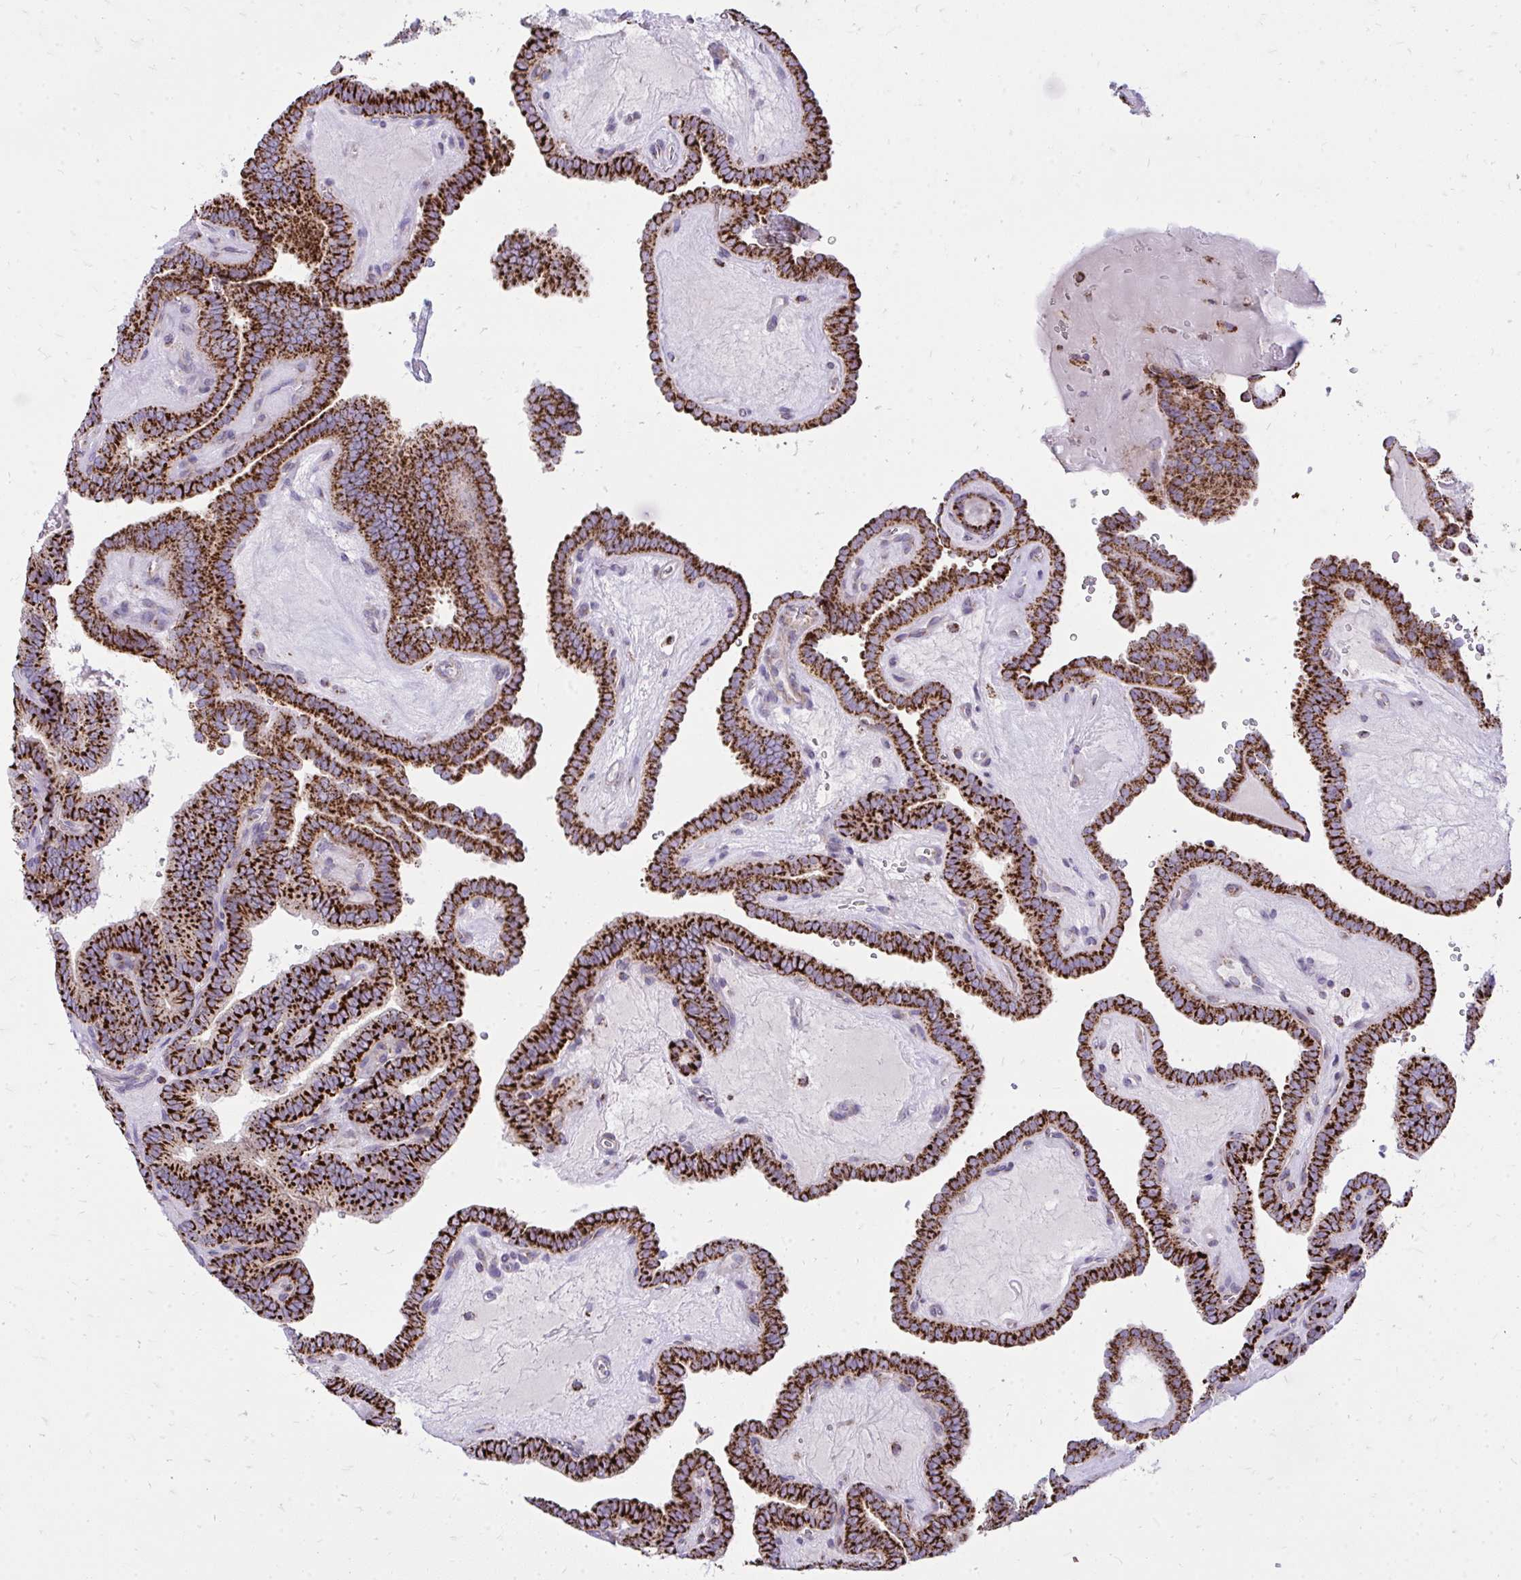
{"staining": {"intensity": "strong", "quantity": ">75%", "location": "cytoplasmic/membranous"}, "tissue": "thyroid cancer", "cell_type": "Tumor cells", "image_type": "cancer", "snomed": [{"axis": "morphology", "description": "Papillary adenocarcinoma, NOS"}, {"axis": "topography", "description": "Thyroid gland"}], "caption": "Immunohistochemistry (IHC) image of human thyroid cancer (papillary adenocarcinoma) stained for a protein (brown), which reveals high levels of strong cytoplasmic/membranous positivity in about >75% of tumor cells.", "gene": "SPTBN2", "patient": {"sex": "female", "age": 21}}